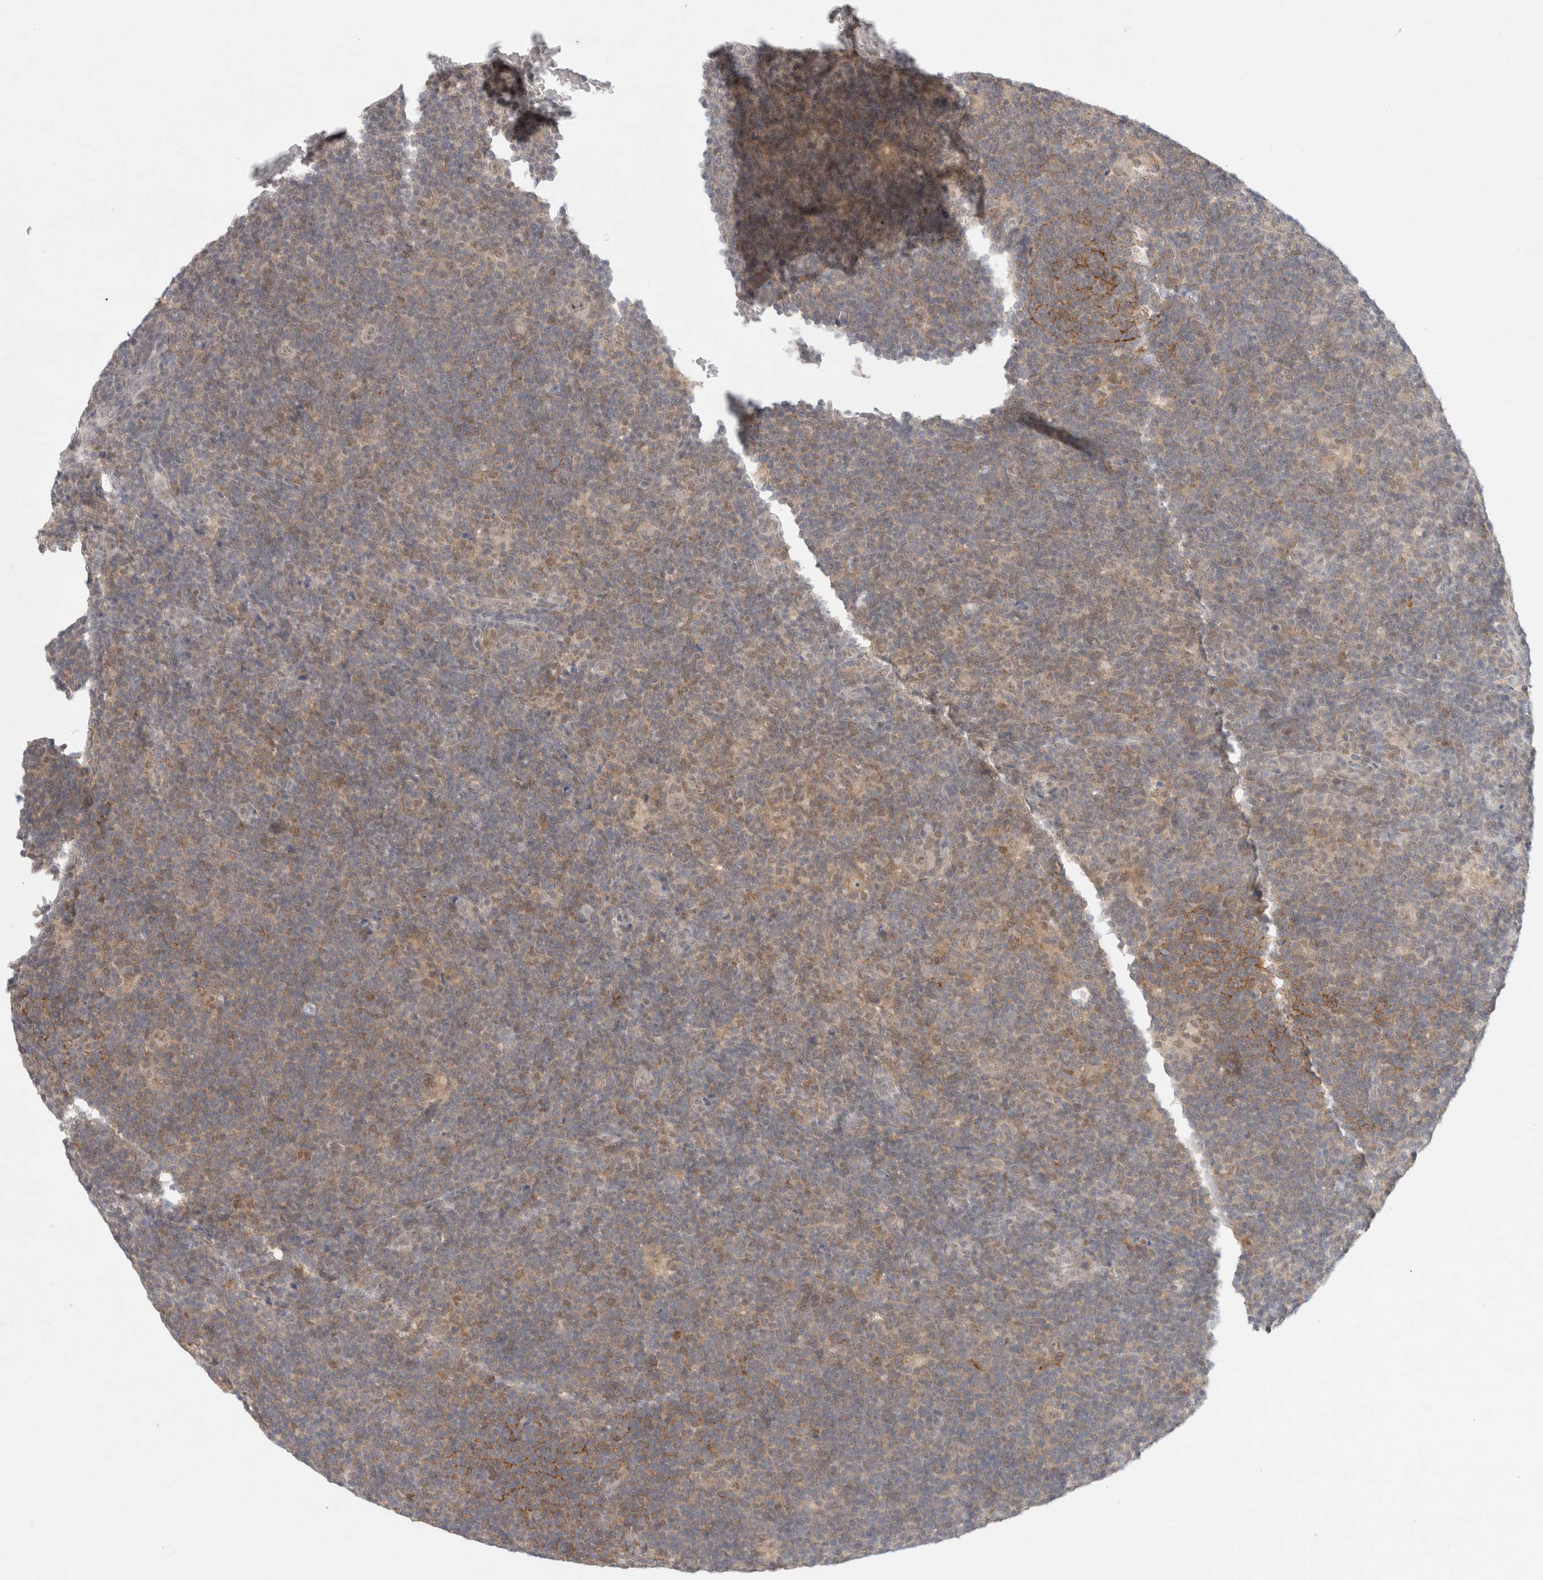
{"staining": {"intensity": "negative", "quantity": "none", "location": "none"}, "tissue": "lymphoma", "cell_type": "Tumor cells", "image_type": "cancer", "snomed": [{"axis": "morphology", "description": "Hodgkin's disease, NOS"}, {"axis": "topography", "description": "Lymph node"}], "caption": "The photomicrograph displays no significant expression in tumor cells of Hodgkin's disease. Nuclei are stained in blue.", "gene": "FBXO42", "patient": {"sex": "female", "age": 57}}